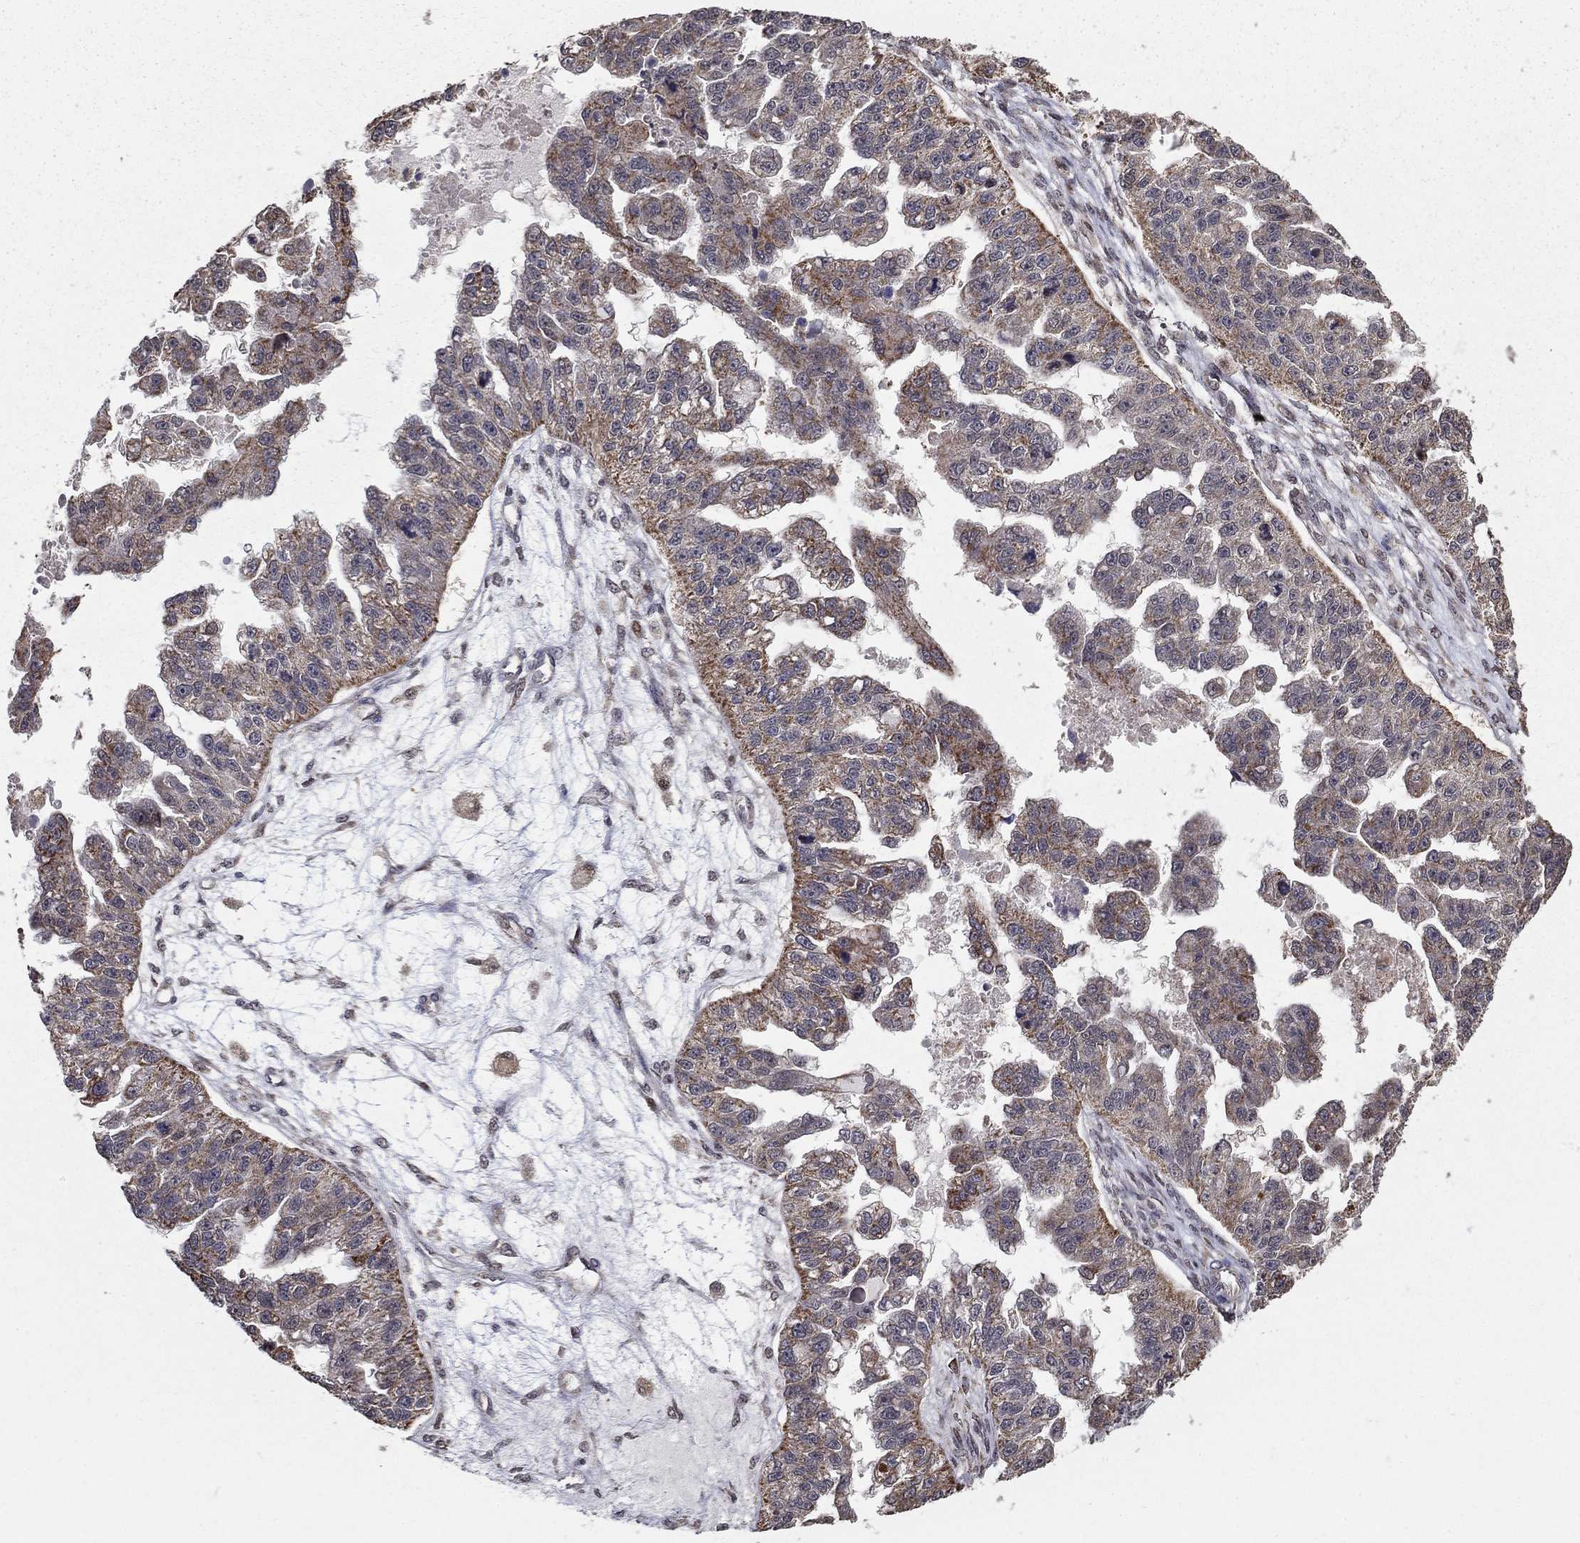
{"staining": {"intensity": "moderate", "quantity": "25%-75%", "location": "cytoplasmic/membranous"}, "tissue": "ovarian cancer", "cell_type": "Tumor cells", "image_type": "cancer", "snomed": [{"axis": "morphology", "description": "Cystadenocarcinoma, serous, NOS"}, {"axis": "topography", "description": "Ovary"}], "caption": "Protein expression analysis of ovarian serous cystadenocarcinoma reveals moderate cytoplasmic/membranous positivity in approximately 25%-75% of tumor cells.", "gene": "ACOT13", "patient": {"sex": "female", "age": 58}}